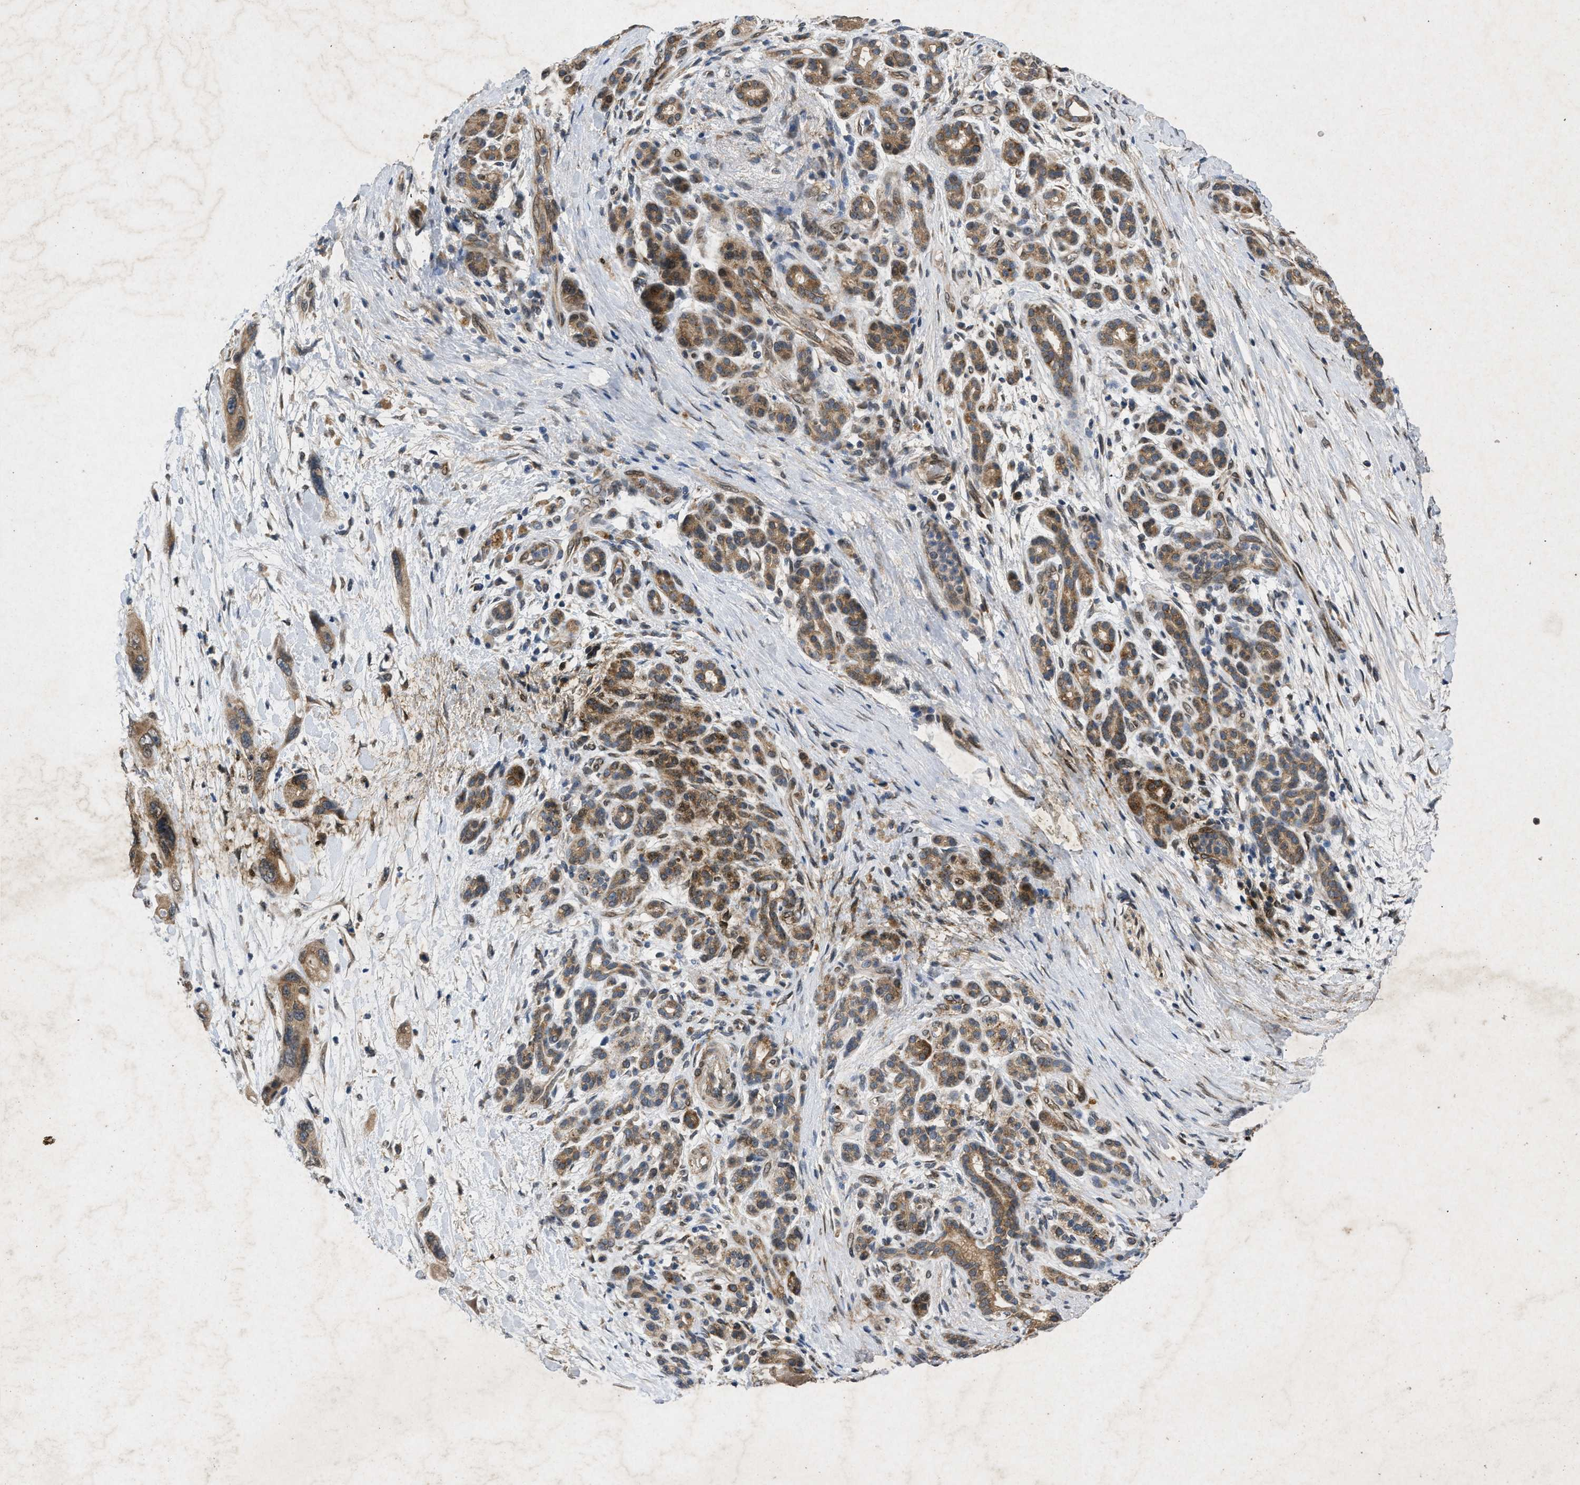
{"staining": {"intensity": "moderate", "quantity": ">75%", "location": "cytoplasmic/membranous"}, "tissue": "pancreatic cancer", "cell_type": "Tumor cells", "image_type": "cancer", "snomed": [{"axis": "morphology", "description": "Adenocarcinoma, NOS"}, {"axis": "topography", "description": "Pancreas"}], "caption": "Protein staining exhibits moderate cytoplasmic/membranous expression in approximately >75% of tumor cells in adenocarcinoma (pancreatic).", "gene": "PRKG2", "patient": {"sex": "female", "age": 70}}